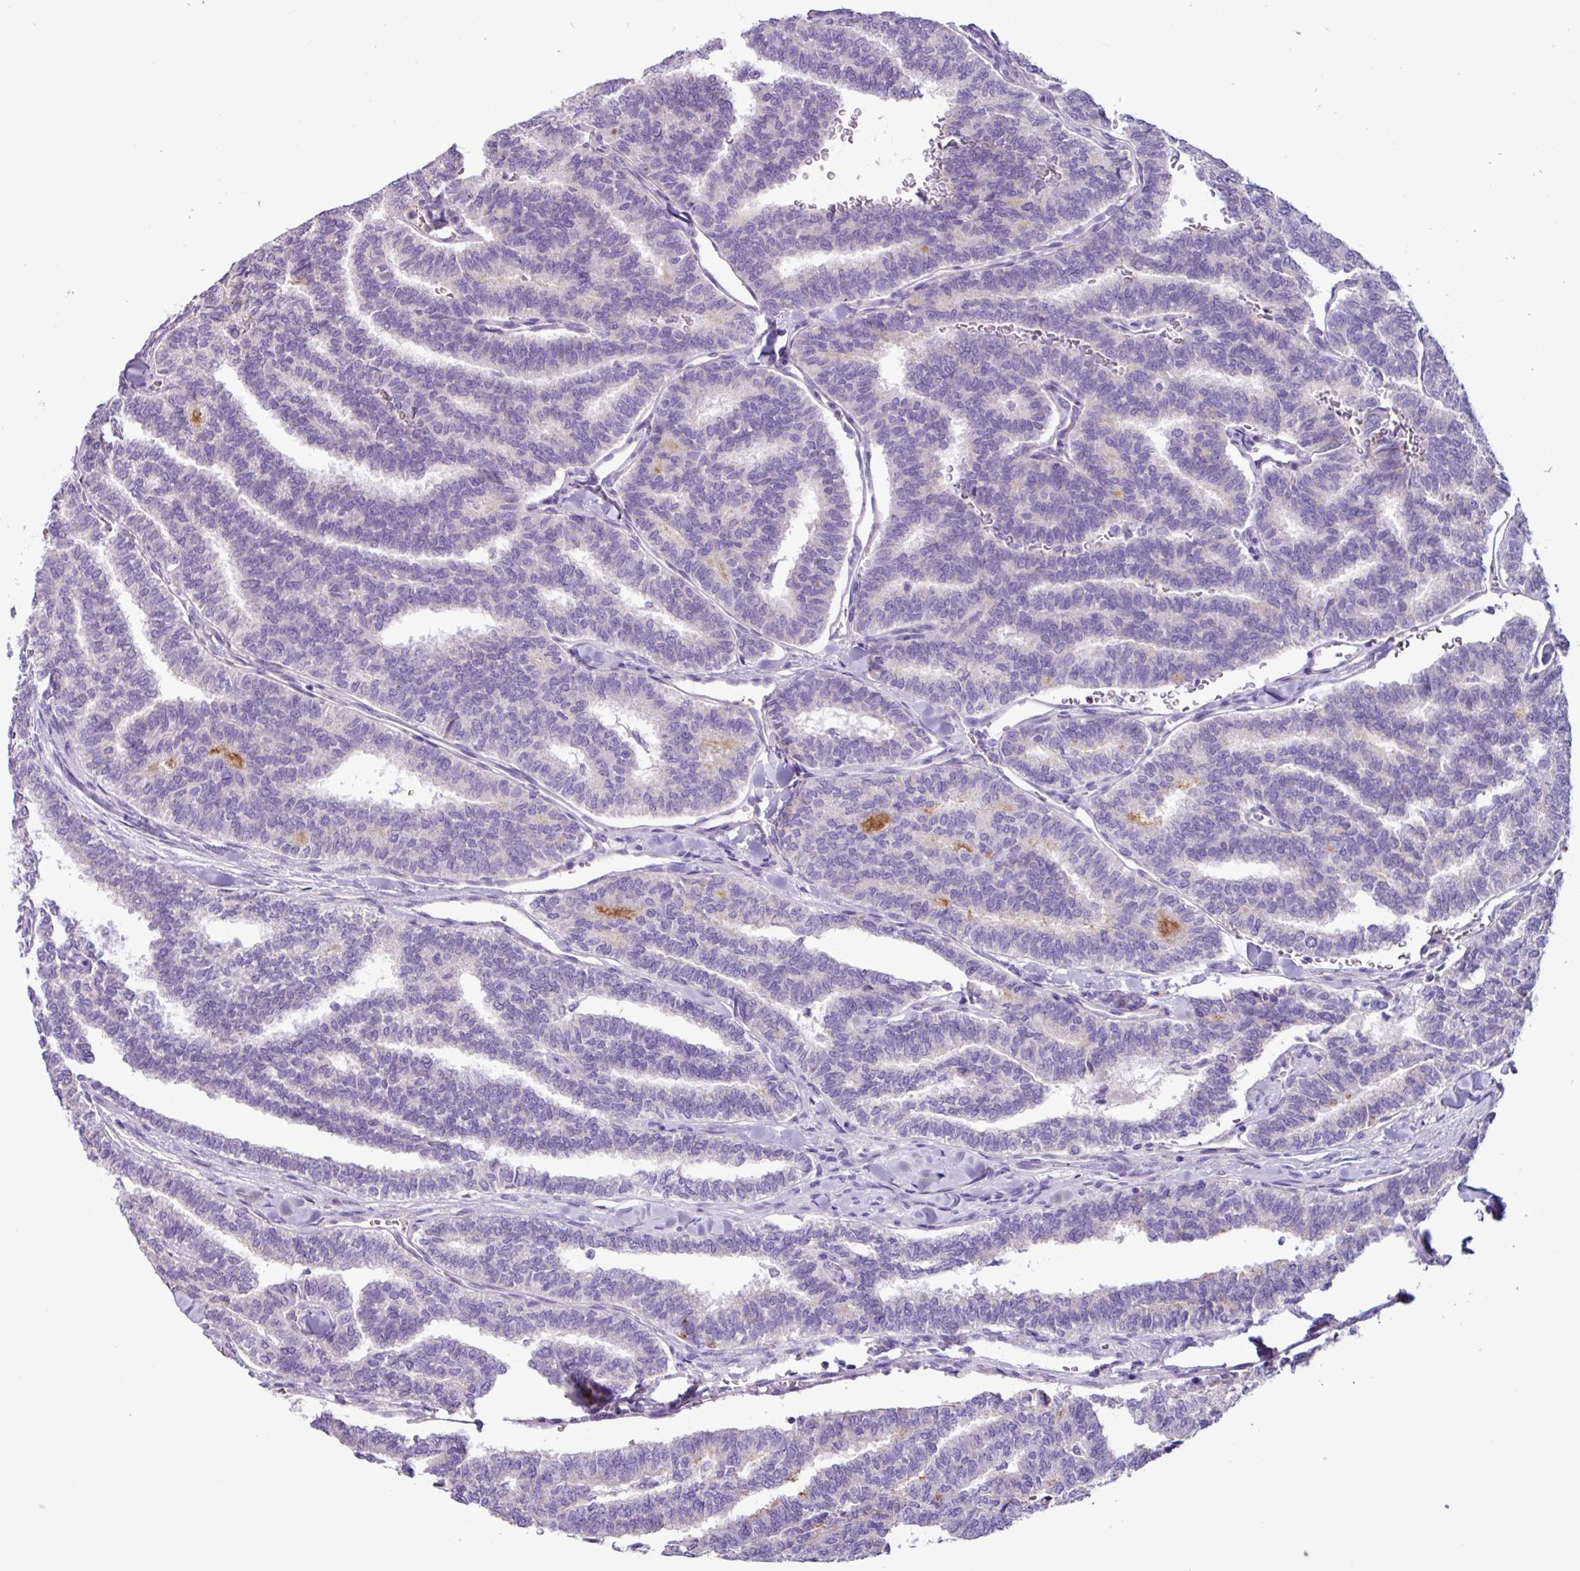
{"staining": {"intensity": "negative", "quantity": "none", "location": "none"}, "tissue": "thyroid cancer", "cell_type": "Tumor cells", "image_type": "cancer", "snomed": [{"axis": "morphology", "description": "Papillary adenocarcinoma, NOS"}, {"axis": "topography", "description": "Thyroid gland"}], "caption": "This photomicrograph is of thyroid cancer (papillary adenocarcinoma) stained with IHC to label a protein in brown with the nuclei are counter-stained blue. There is no staining in tumor cells.", "gene": "CYSTM1", "patient": {"sex": "female", "age": 35}}